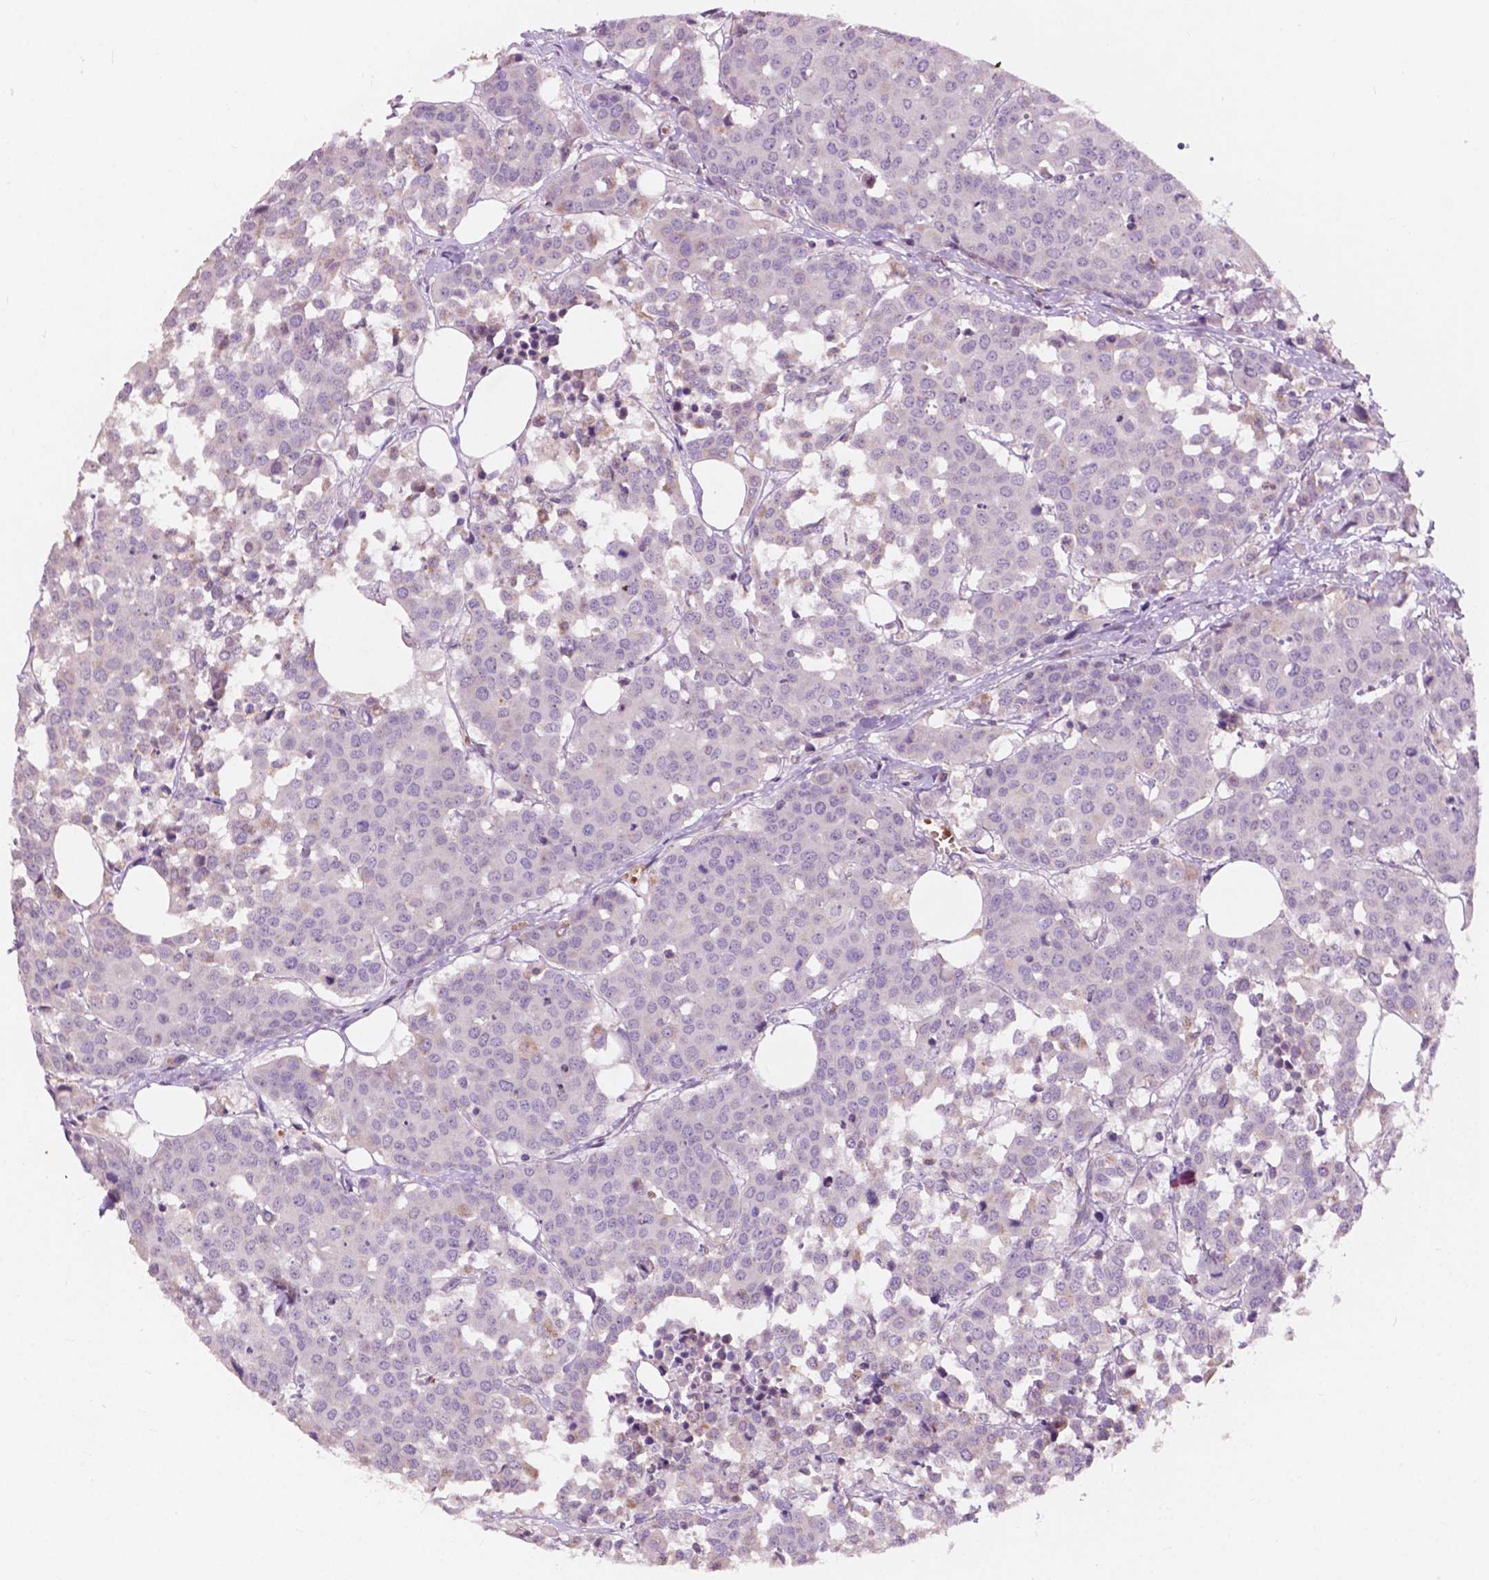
{"staining": {"intensity": "negative", "quantity": "none", "location": "none"}, "tissue": "carcinoid", "cell_type": "Tumor cells", "image_type": "cancer", "snomed": [{"axis": "morphology", "description": "Carcinoid, malignant, NOS"}, {"axis": "topography", "description": "Colon"}], "caption": "The histopathology image displays no staining of tumor cells in carcinoid.", "gene": "NDUFS1", "patient": {"sex": "male", "age": 81}}